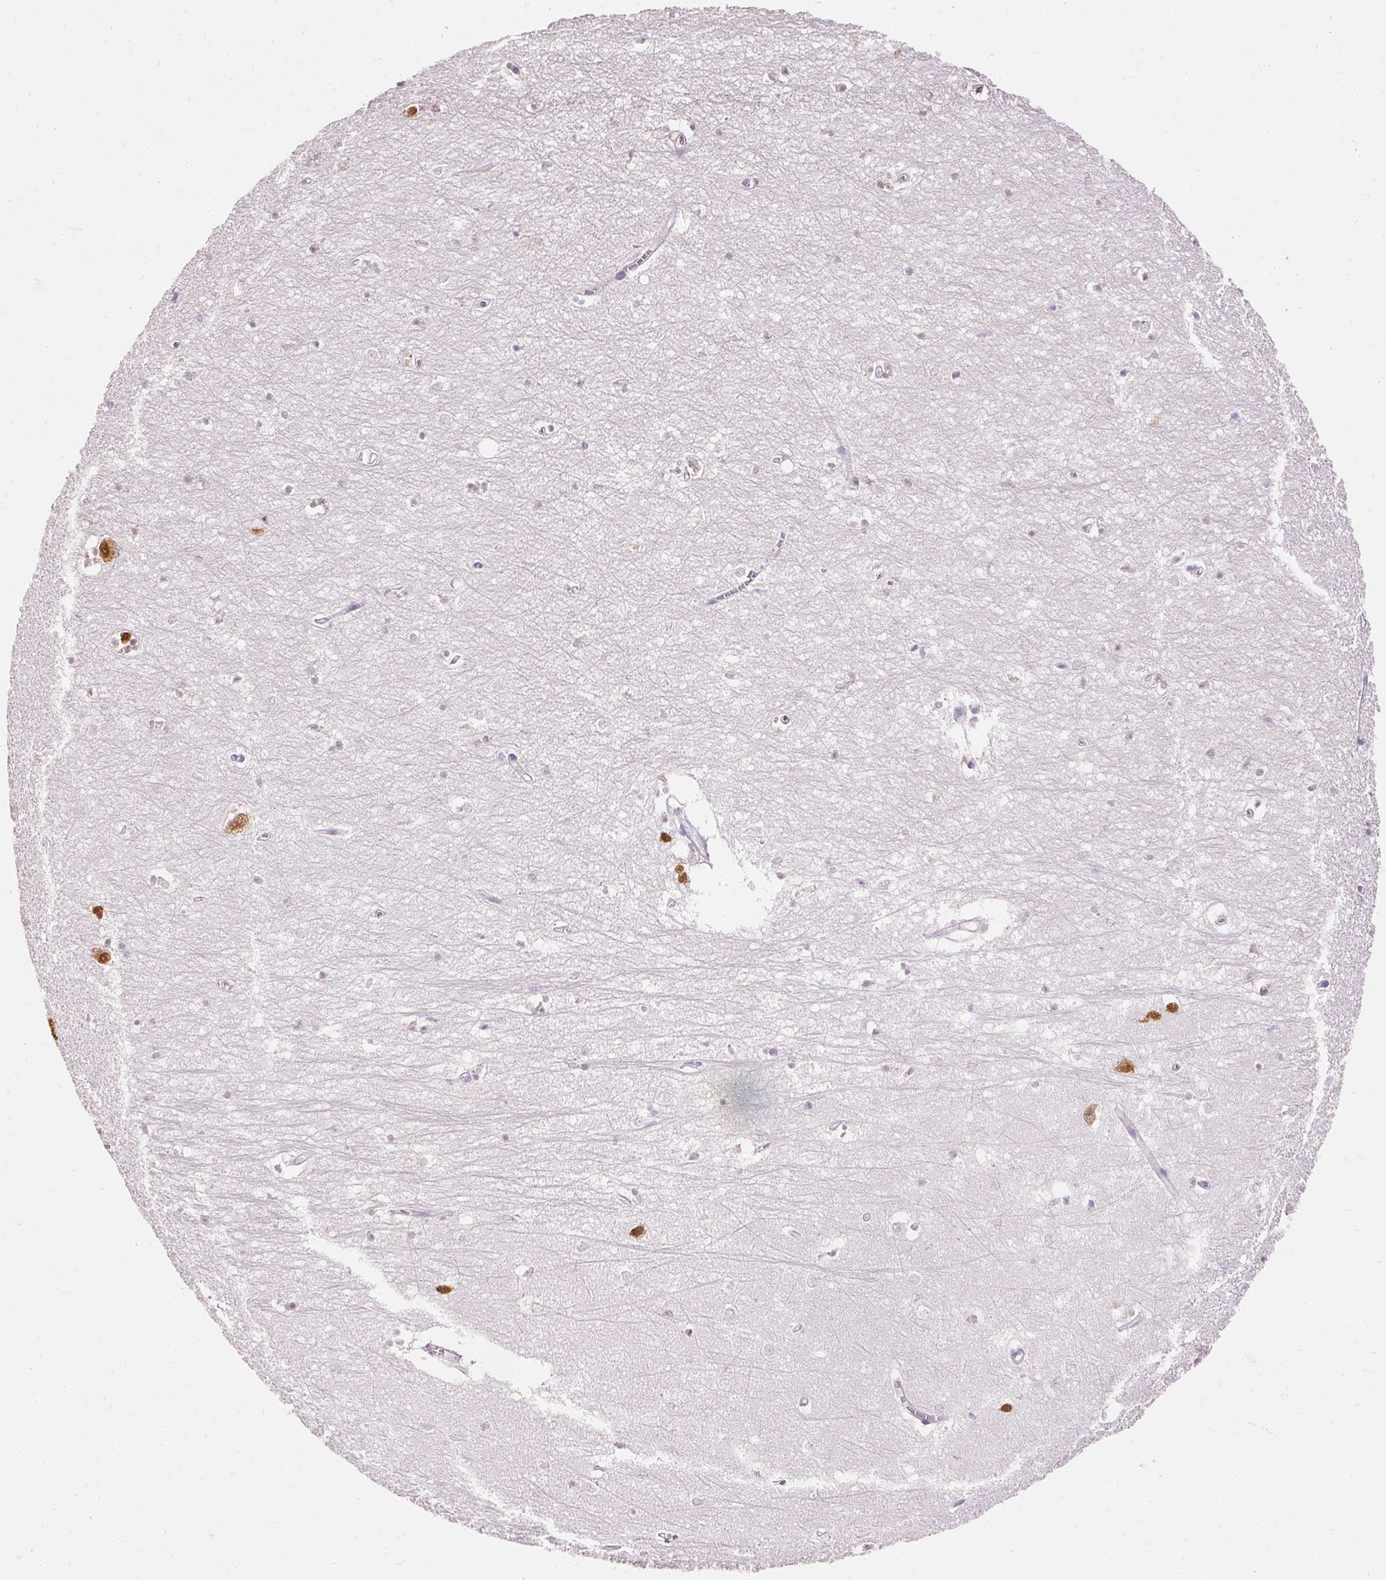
{"staining": {"intensity": "negative", "quantity": "none", "location": "none"}, "tissue": "hippocampus", "cell_type": "Glial cells", "image_type": "normal", "snomed": [{"axis": "morphology", "description": "Normal tissue, NOS"}, {"axis": "topography", "description": "Hippocampus"}], "caption": "This is a histopathology image of IHC staining of unremarkable hippocampus, which shows no staining in glial cells. Nuclei are stained in blue.", "gene": "ELAVL3", "patient": {"sex": "female", "age": 64}}